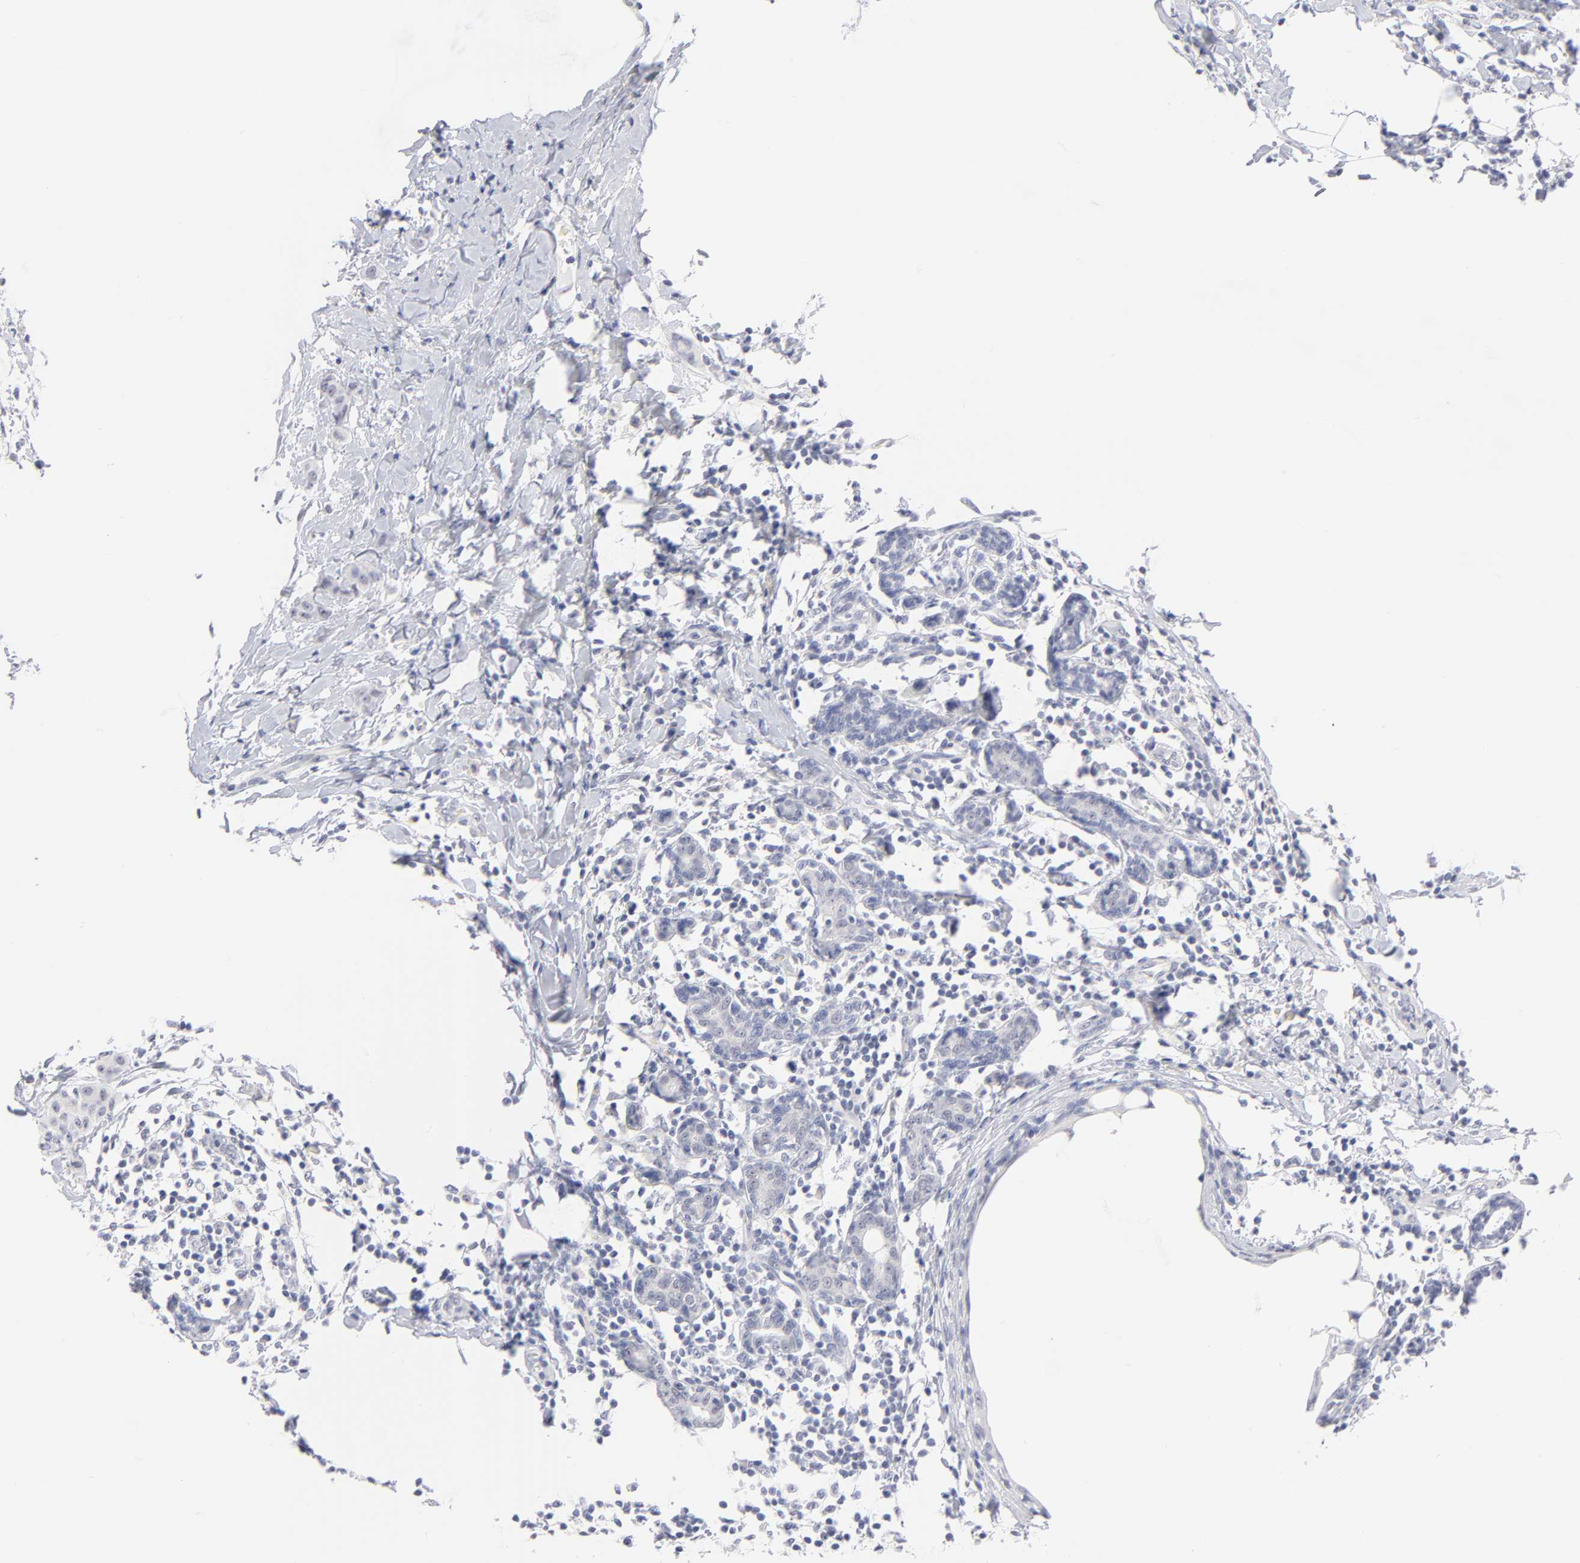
{"staining": {"intensity": "negative", "quantity": "none", "location": "none"}, "tissue": "breast cancer", "cell_type": "Tumor cells", "image_type": "cancer", "snomed": [{"axis": "morphology", "description": "Duct carcinoma"}, {"axis": "topography", "description": "Breast"}], "caption": "Human breast cancer stained for a protein using immunohistochemistry (IHC) reveals no staining in tumor cells.", "gene": "KHNYN", "patient": {"sex": "female", "age": 40}}